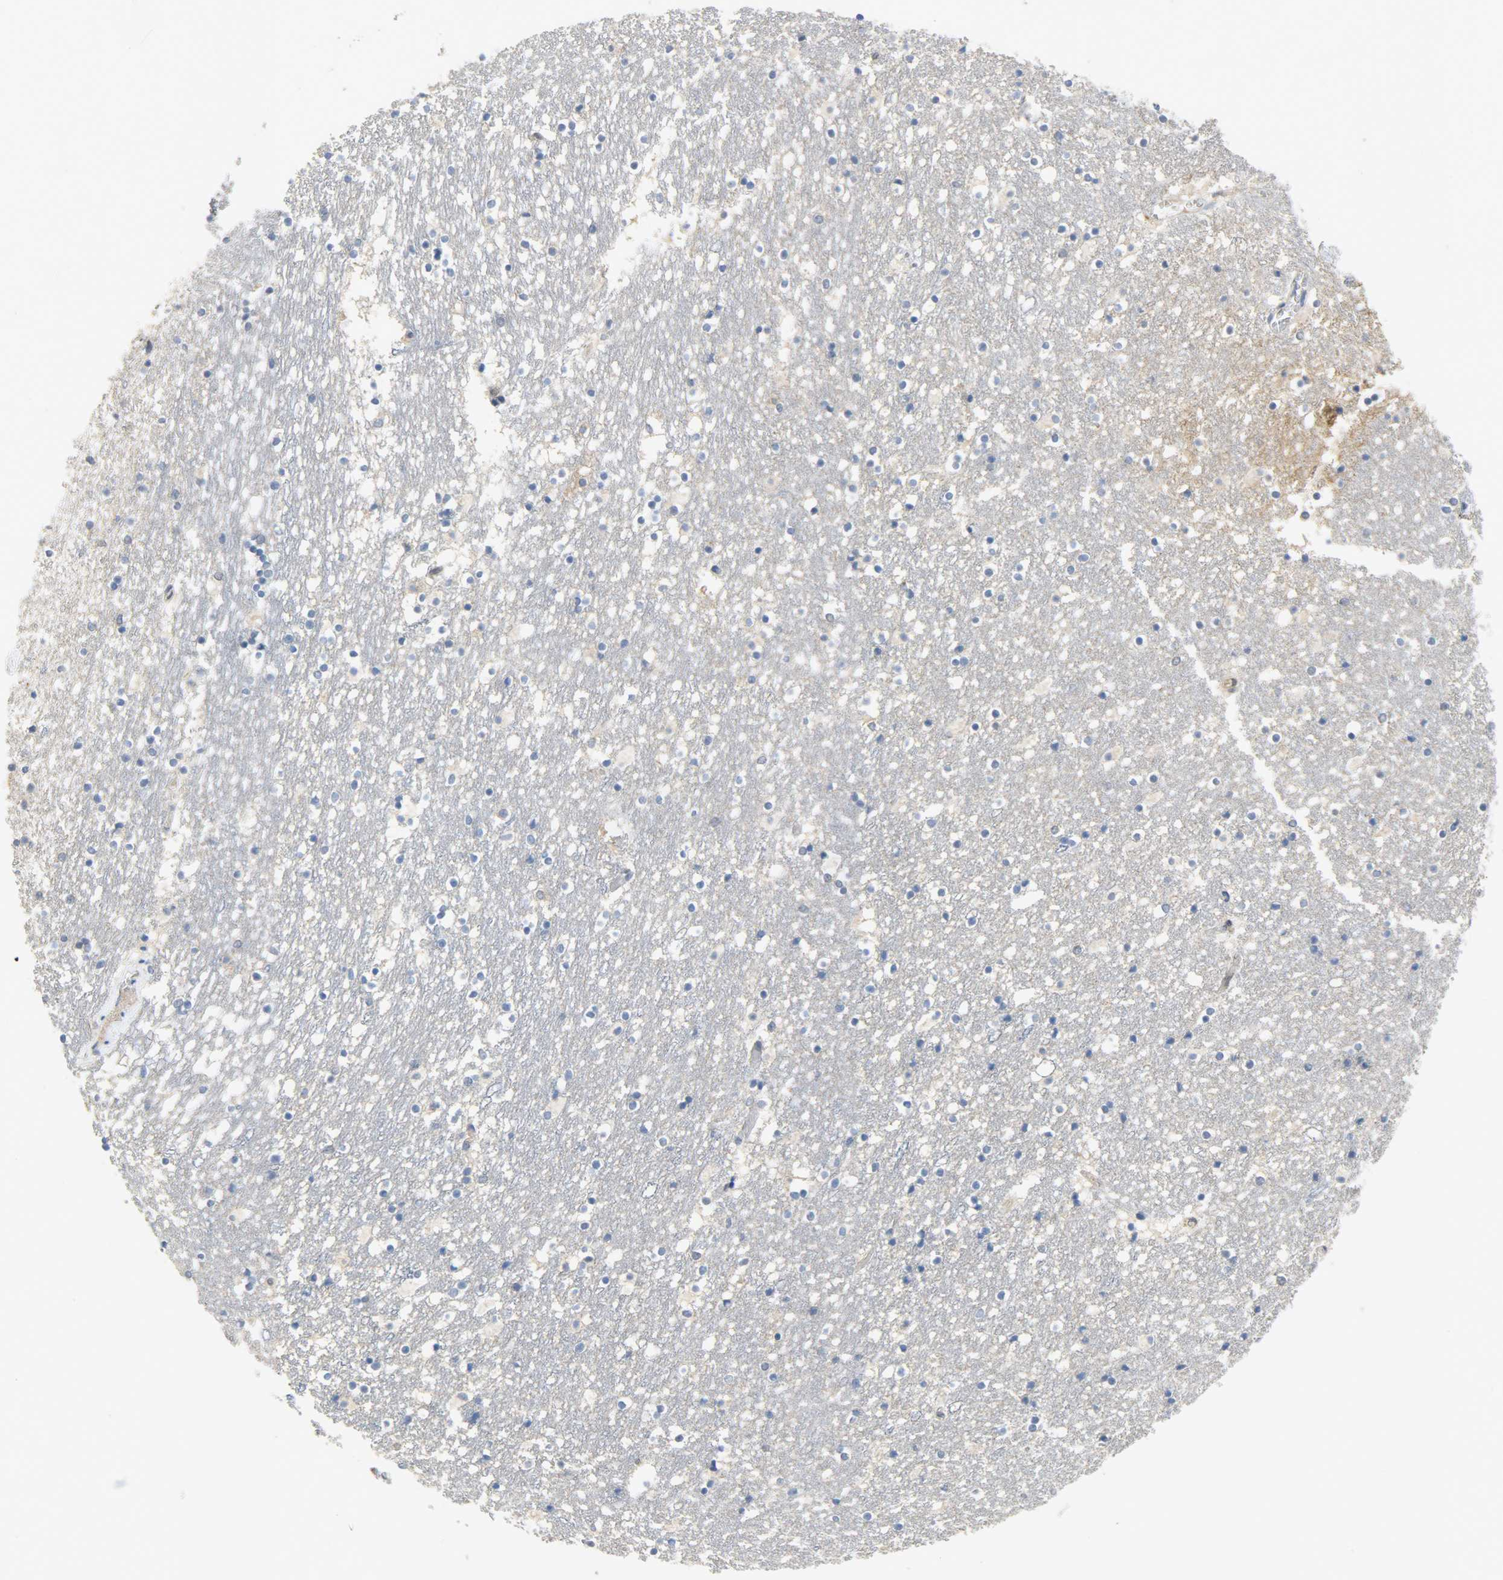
{"staining": {"intensity": "negative", "quantity": "none", "location": "none"}, "tissue": "caudate", "cell_type": "Glial cells", "image_type": "normal", "snomed": [{"axis": "morphology", "description": "Normal tissue, NOS"}, {"axis": "topography", "description": "Lateral ventricle wall"}], "caption": "A micrograph of caudate stained for a protein reveals no brown staining in glial cells.", "gene": "FKBP1A", "patient": {"sex": "male", "age": 45}}